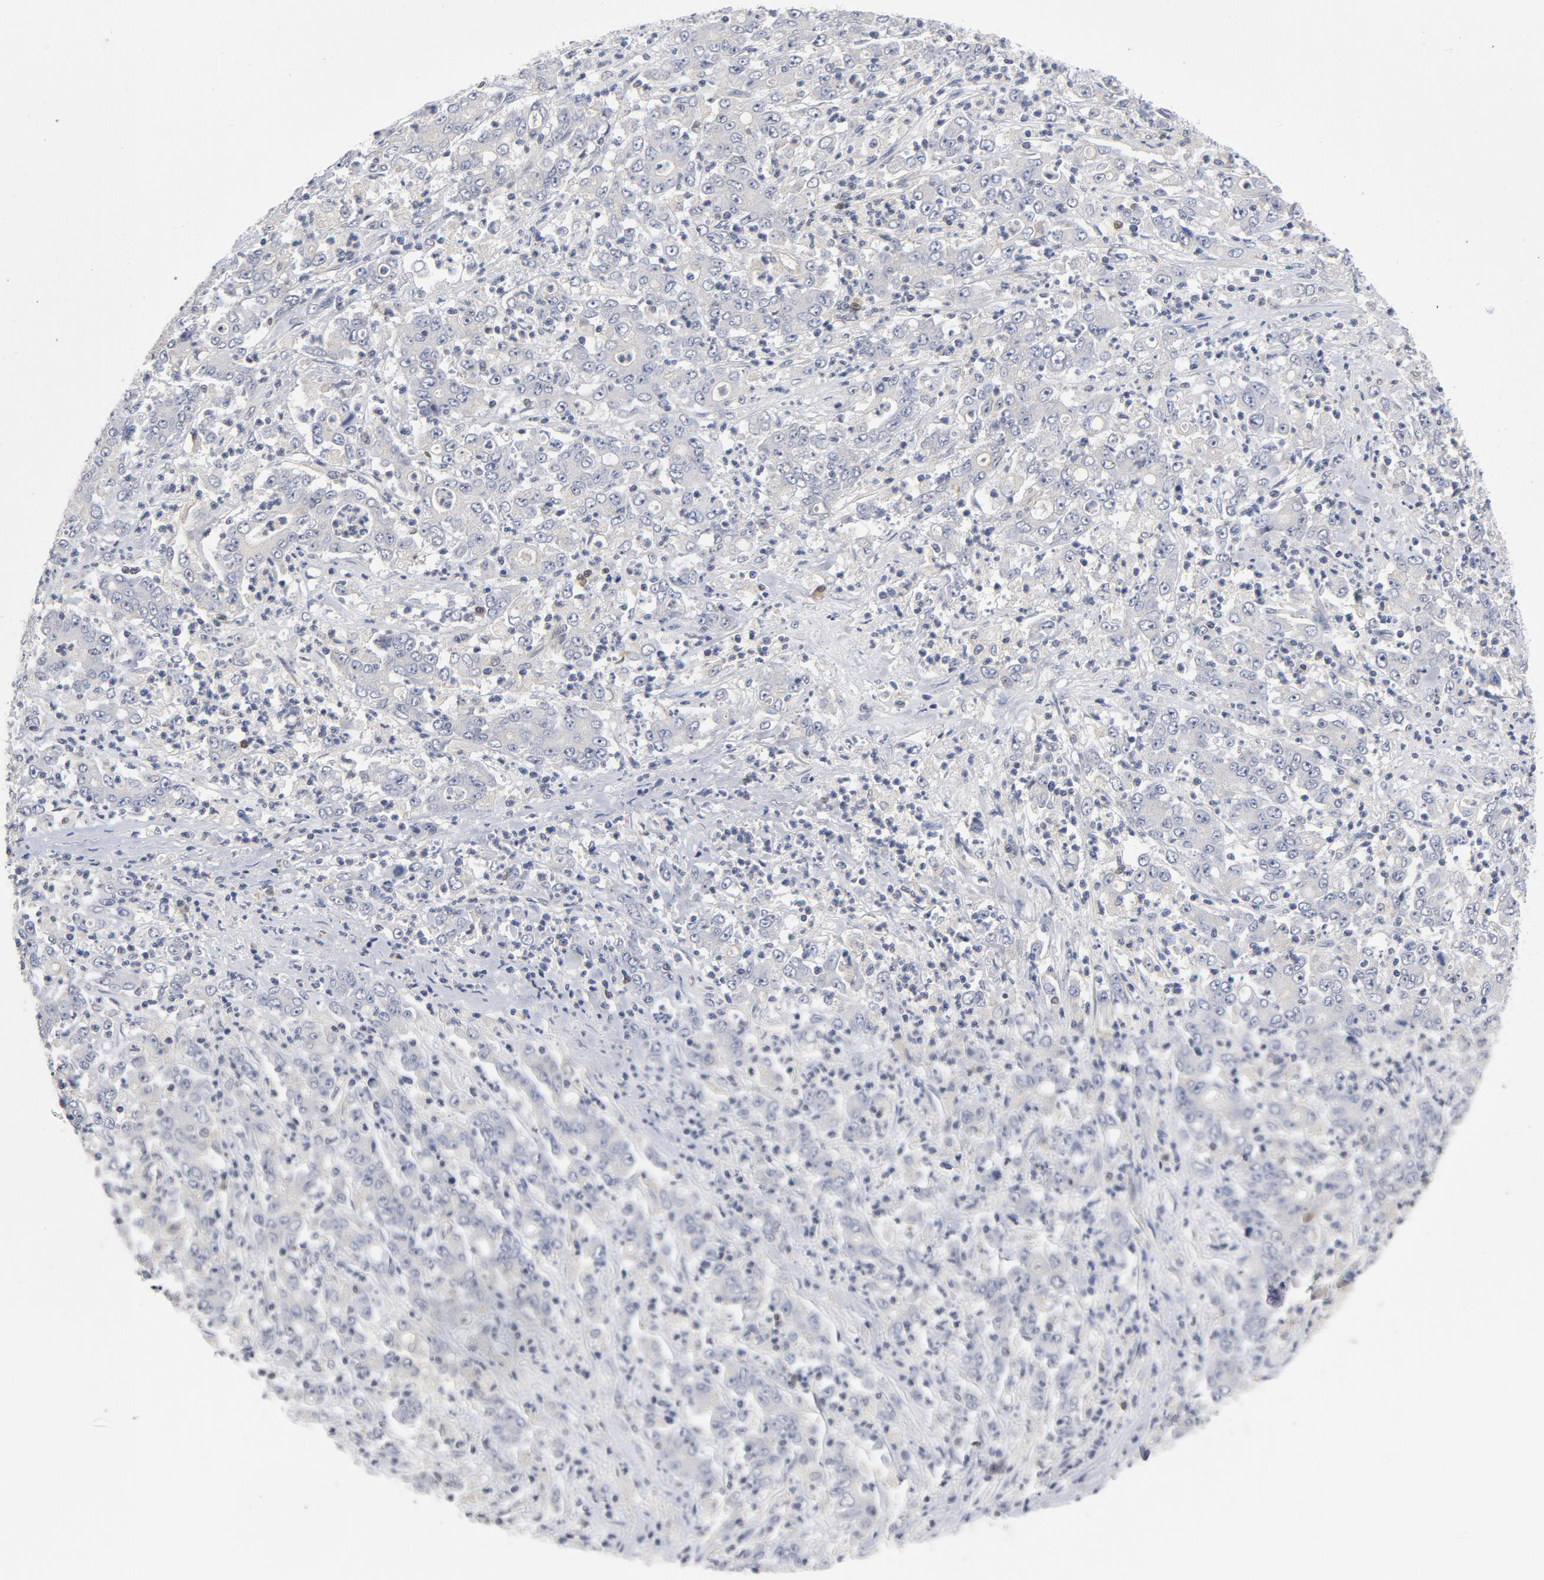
{"staining": {"intensity": "weak", "quantity": "<25%", "location": "cytoplasmic/membranous"}, "tissue": "stomach cancer", "cell_type": "Tumor cells", "image_type": "cancer", "snomed": [{"axis": "morphology", "description": "Adenocarcinoma, NOS"}, {"axis": "topography", "description": "Stomach, lower"}], "caption": "A high-resolution histopathology image shows immunohistochemistry staining of stomach cancer (adenocarcinoma), which reveals no significant staining in tumor cells.", "gene": "TRADD", "patient": {"sex": "female", "age": 71}}